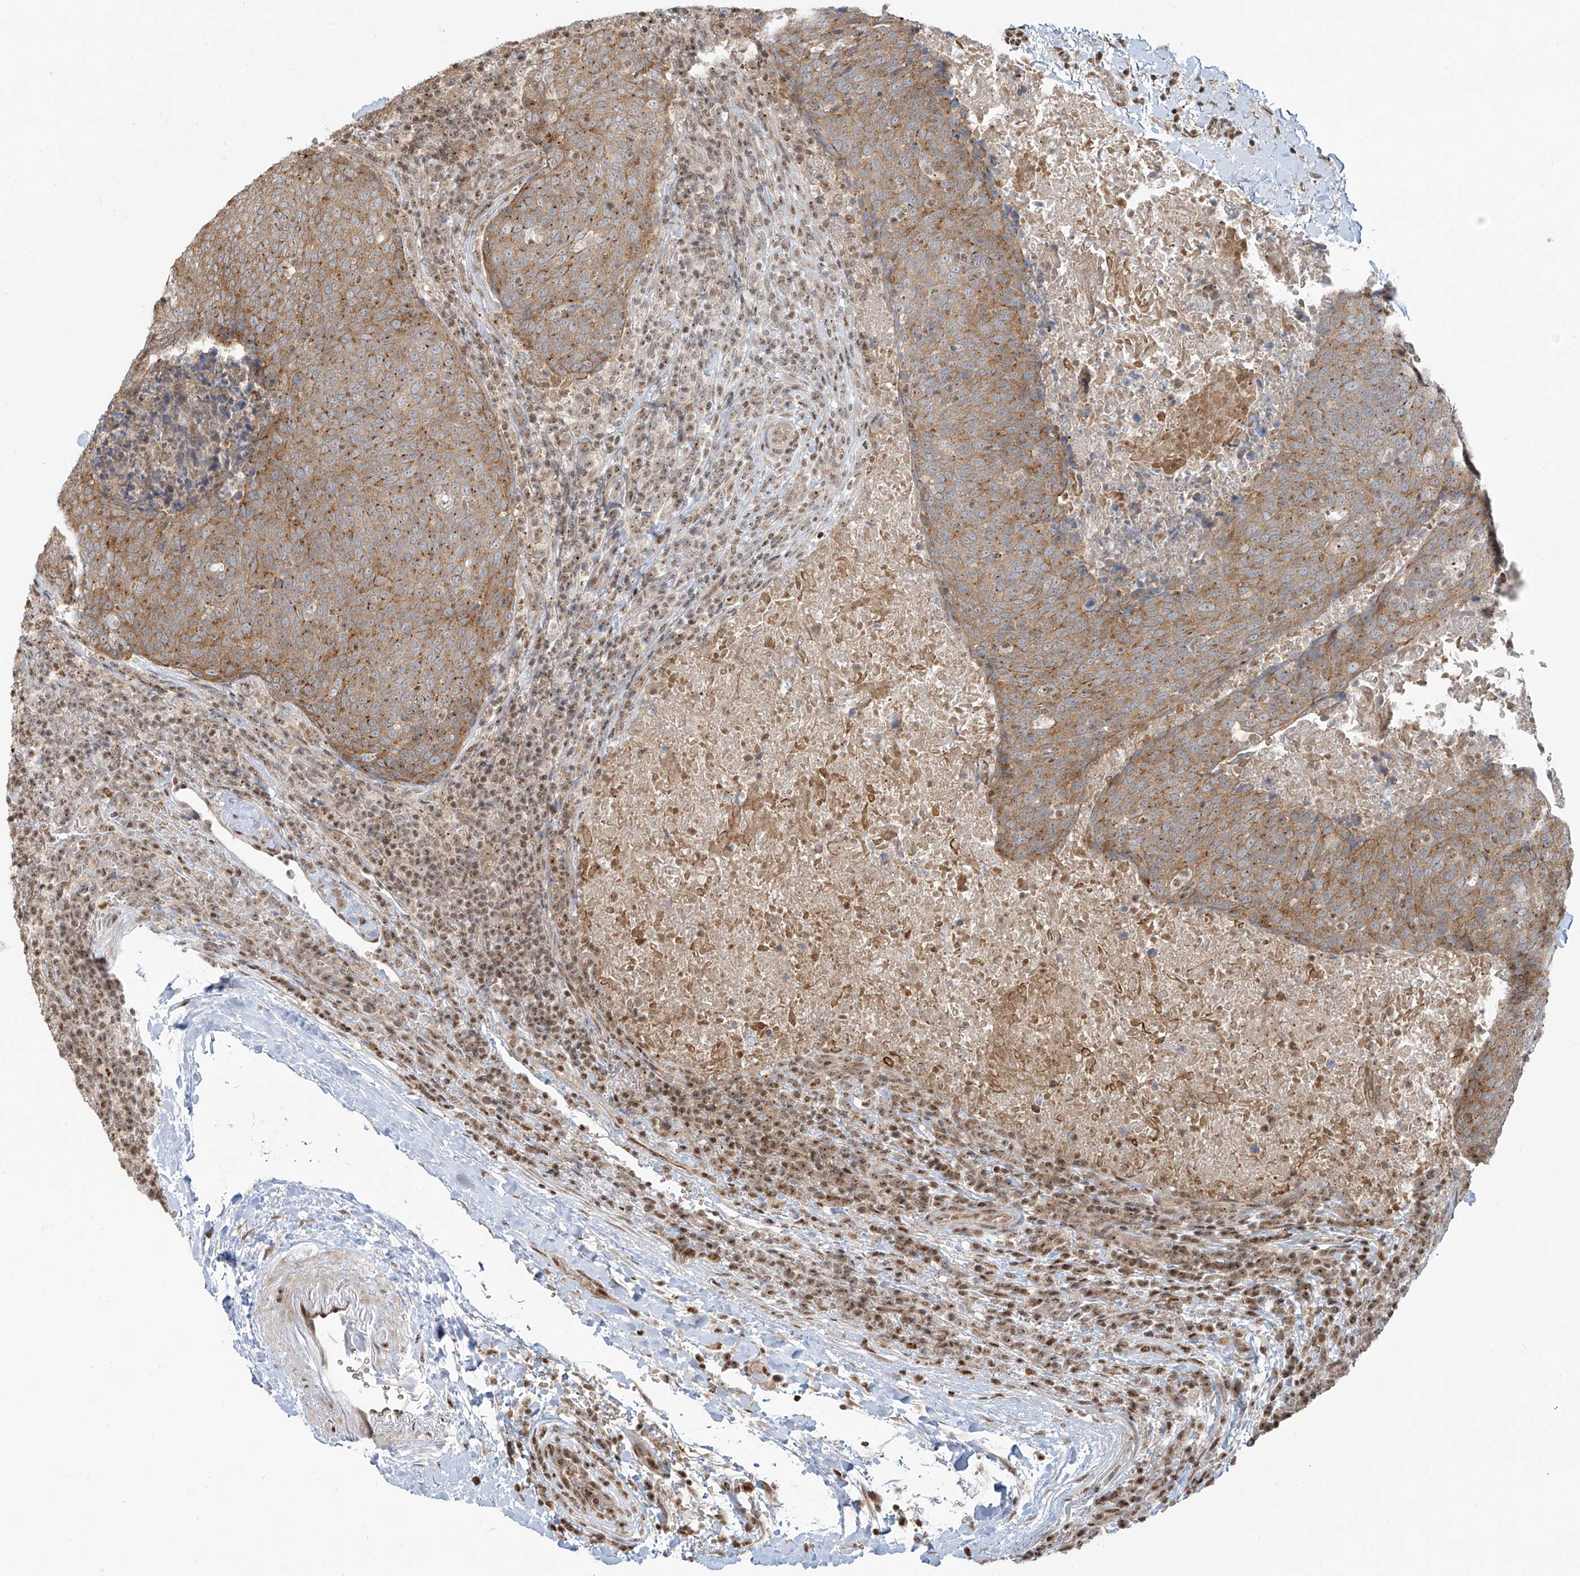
{"staining": {"intensity": "moderate", "quantity": ">75%", "location": "cytoplasmic/membranous"}, "tissue": "head and neck cancer", "cell_type": "Tumor cells", "image_type": "cancer", "snomed": [{"axis": "morphology", "description": "Squamous cell carcinoma, NOS"}, {"axis": "morphology", "description": "Squamous cell carcinoma, metastatic, NOS"}, {"axis": "topography", "description": "Lymph node"}, {"axis": "topography", "description": "Head-Neck"}], "caption": "This photomicrograph demonstrates immunohistochemistry staining of head and neck cancer, with medium moderate cytoplasmic/membranous positivity in about >75% of tumor cells.", "gene": "VMP1", "patient": {"sex": "male", "age": 62}}